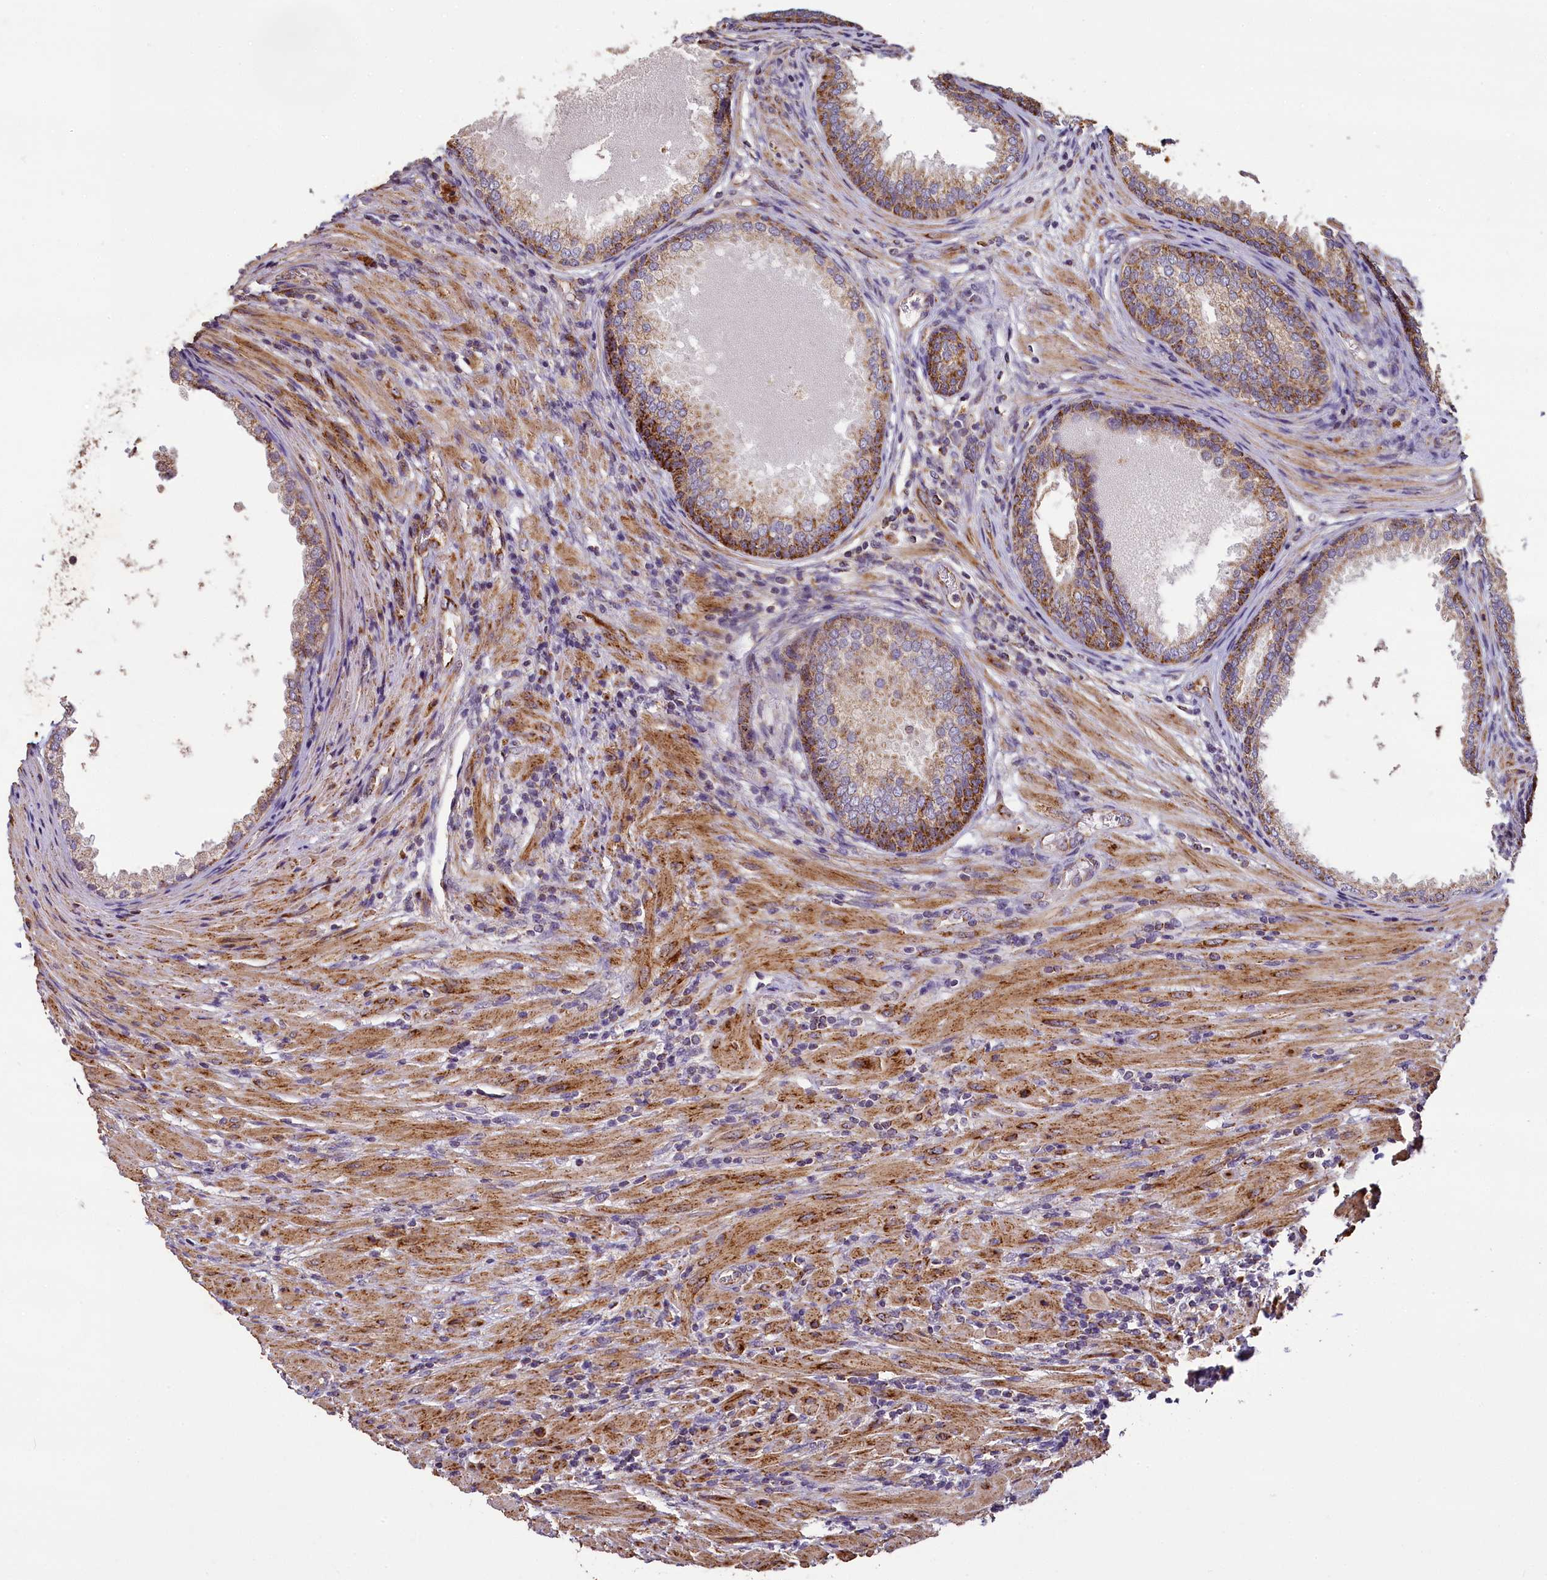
{"staining": {"intensity": "moderate", "quantity": ">75%", "location": "cytoplasmic/membranous"}, "tissue": "prostate", "cell_type": "Glandular cells", "image_type": "normal", "snomed": [{"axis": "morphology", "description": "Normal tissue, NOS"}, {"axis": "topography", "description": "Prostate"}], "caption": "Normal prostate displays moderate cytoplasmic/membranous positivity in approximately >75% of glandular cells (DAB (3,3'-diaminobenzidine) IHC, brown staining for protein, blue staining for nuclei)..", "gene": "COQ9", "patient": {"sex": "male", "age": 76}}